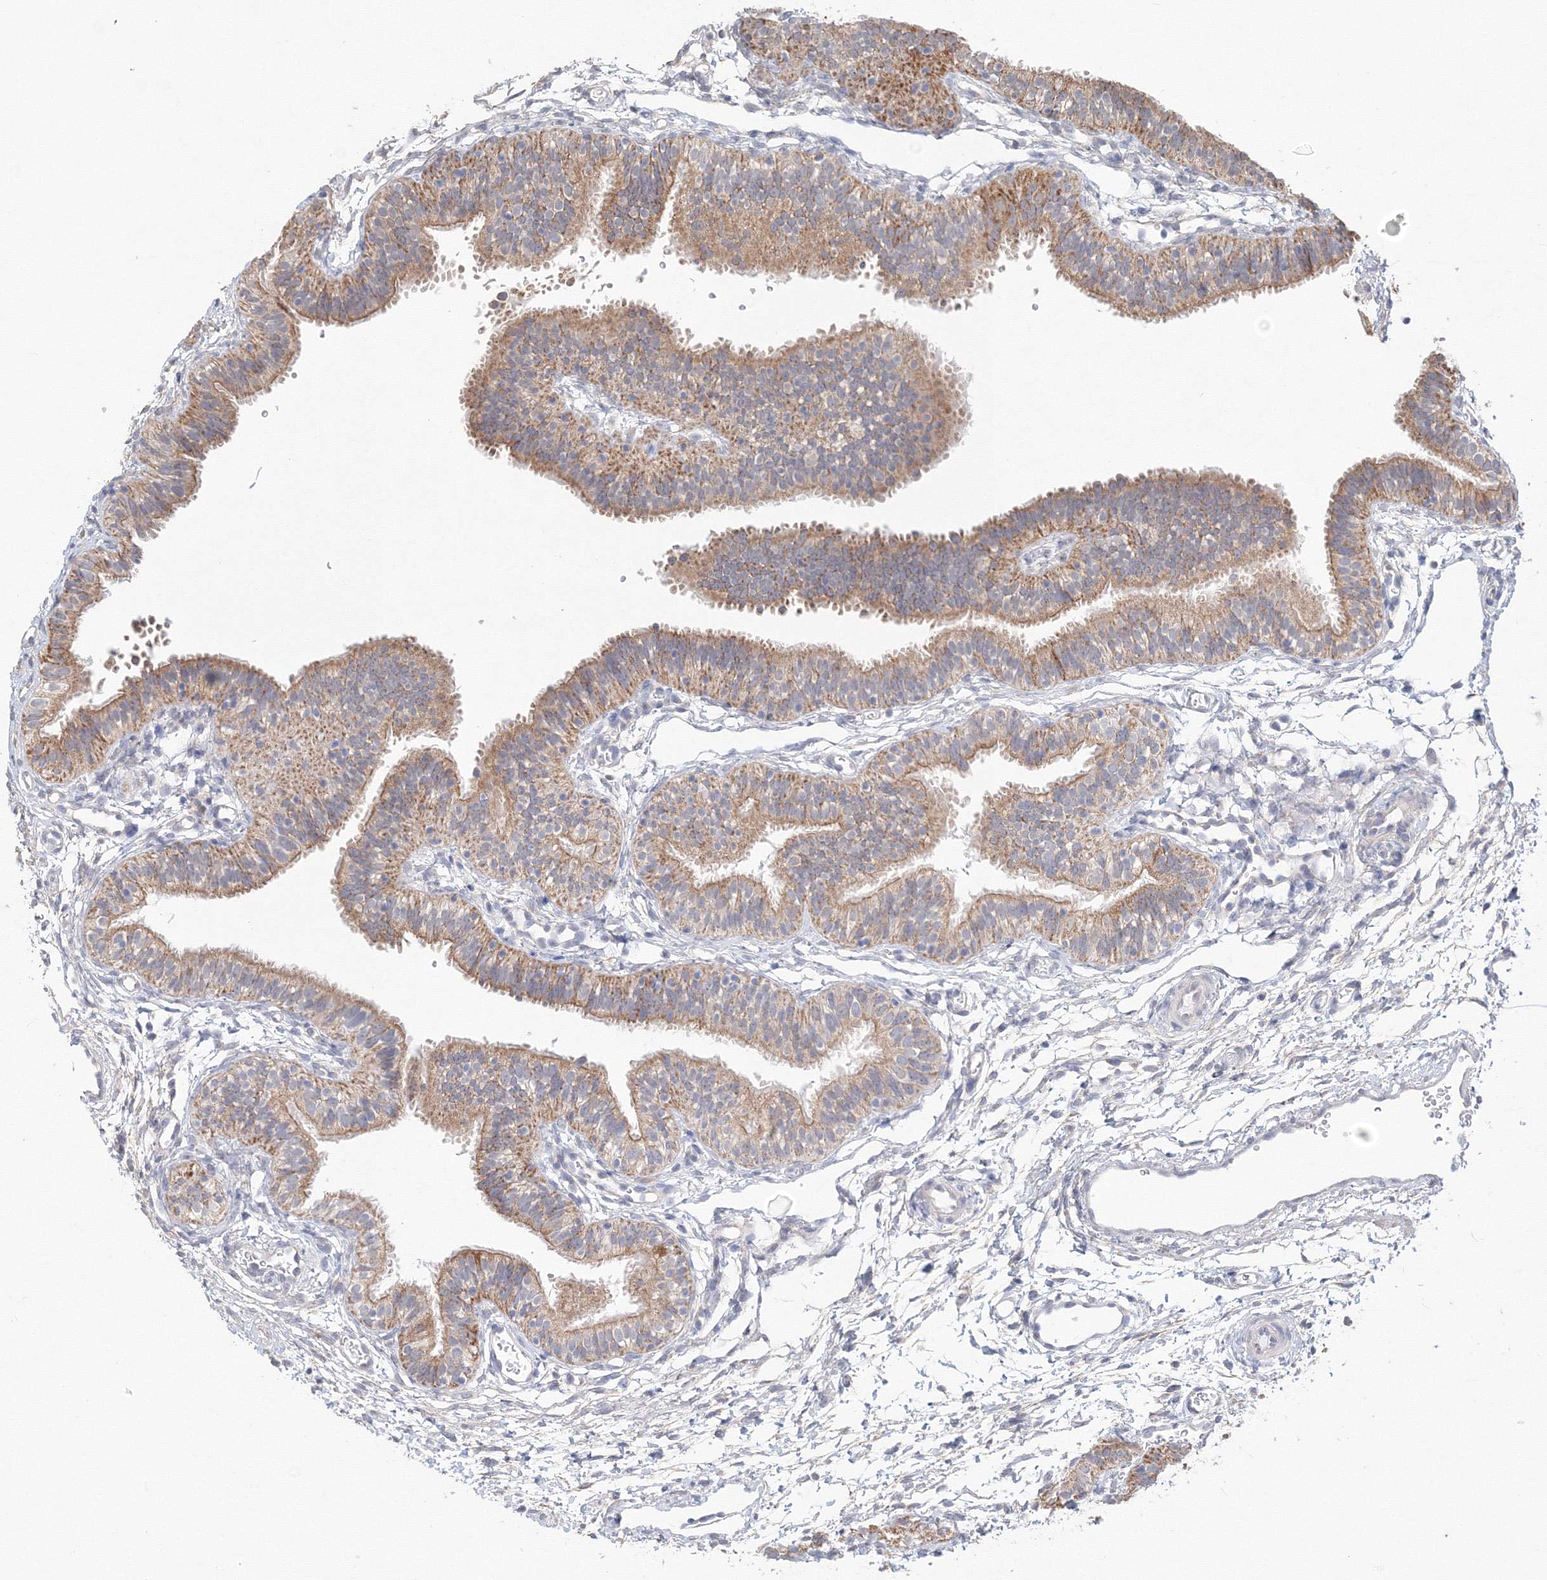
{"staining": {"intensity": "moderate", "quantity": "25%-75%", "location": "cytoplasmic/membranous"}, "tissue": "fallopian tube", "cell_type": "Glandular cells", "image_type": "normal", "snomed": [{"axis": "morphology", "description": "Normal tissue, NOS"}, {"axis": "topography", "description": "Fallopian tube"}], "caption": "Protein expression analysis of normal fallopian tube reveals moderate cytoplasmic/membranous expression in approximately 25%-75% of glandular cells.", "gene": "DHRS12", "patient": {"sex": "female", "age": 35}}